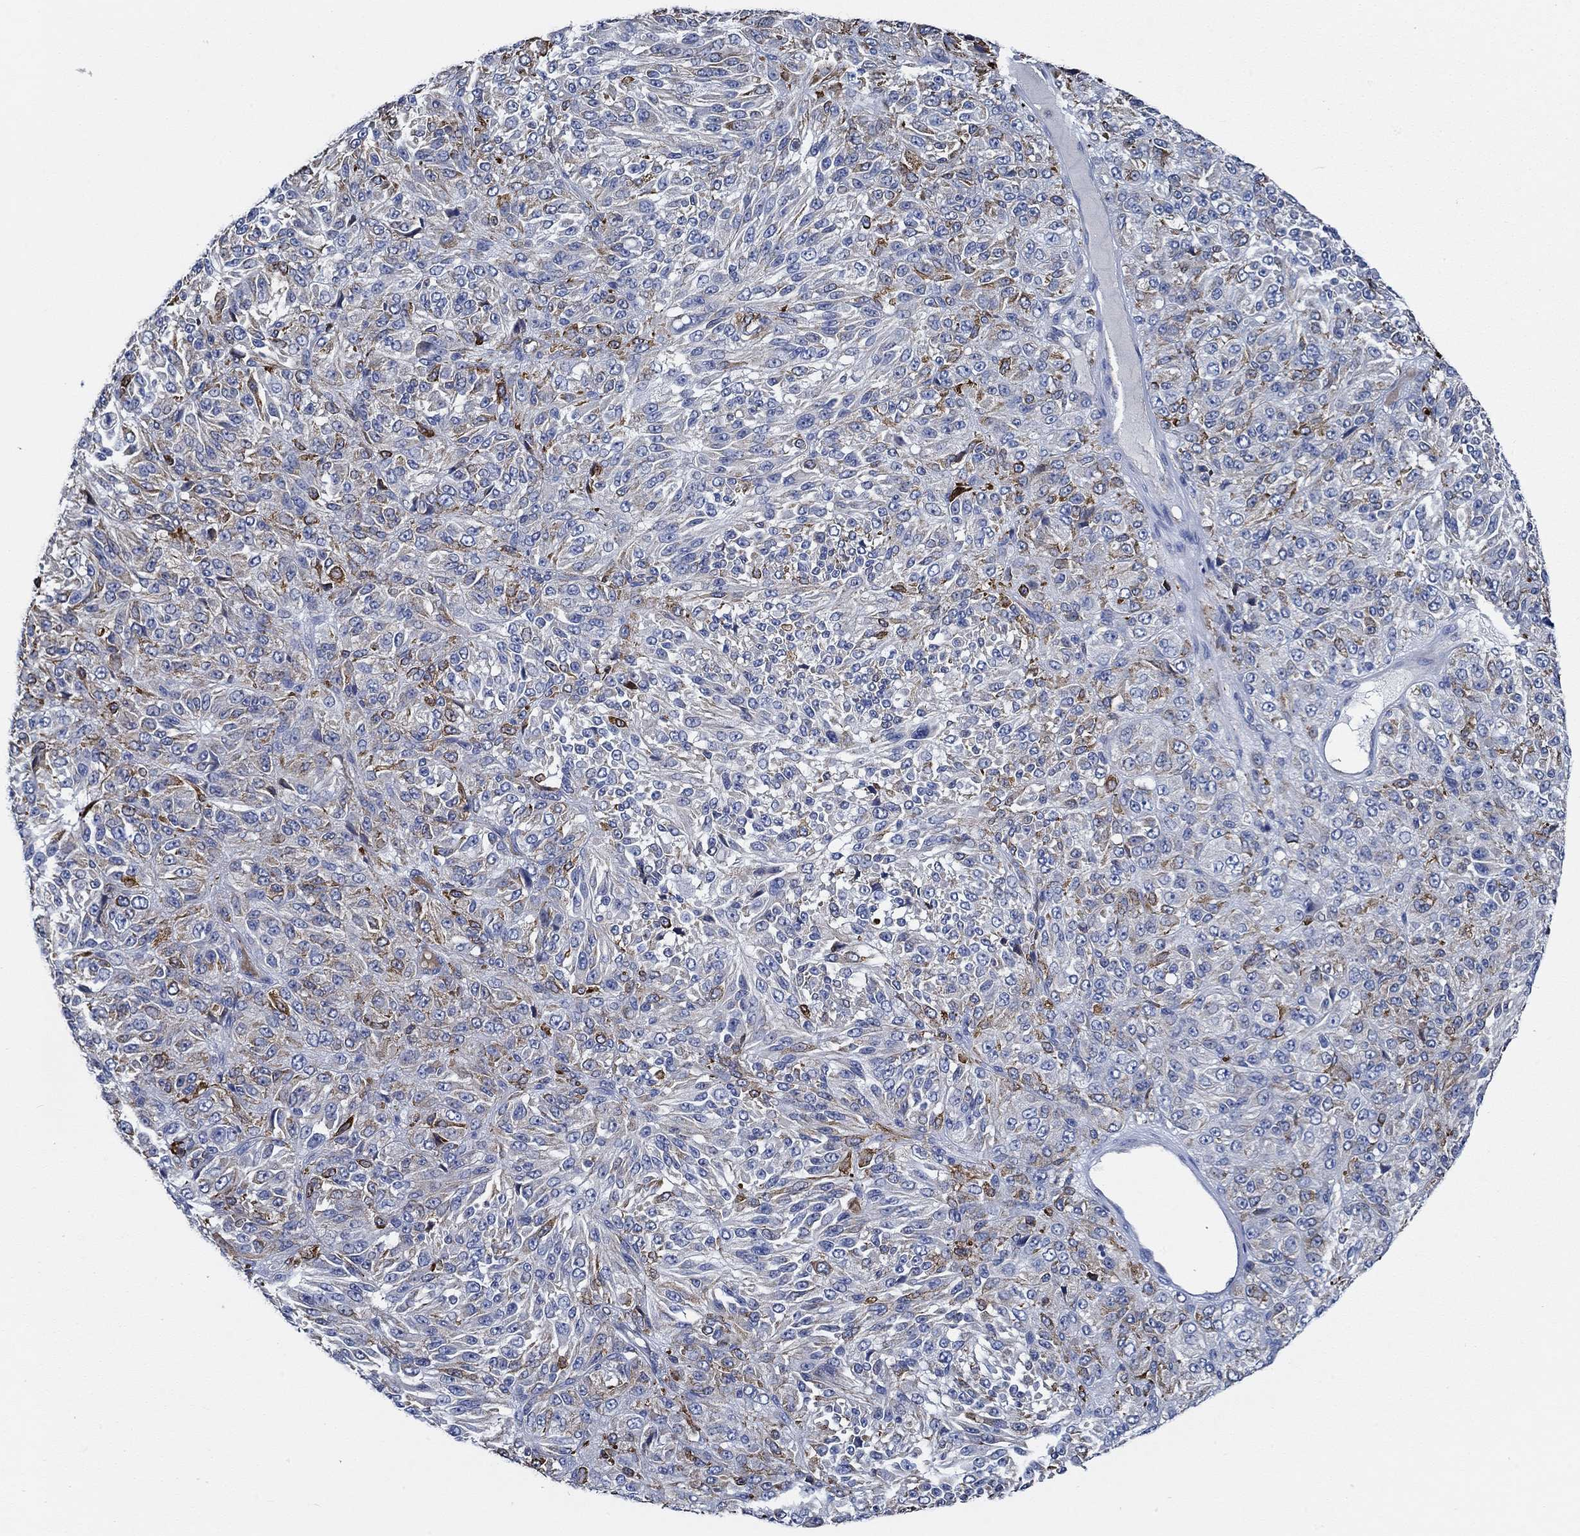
{"staining": {"intensity": "strong", "quantity": "<25%", "location": "cytoplasmic/membranous"}, "tissue": "melanoma", "cell_type": "Tumor cells", "image_type": "cancer", "snomed": [{"axis": "morphology", "description": "Malignant melanoma, Metastatic site"}, {"axis": "topography", "description": "Brain"}], "caption": "Immunohistochemistry (IHC) (DAB (3,3'-diaminobenzidine)) staining of malignant melanoma (metastatic site) reveals strong cytoplasmic/membranous protein staining in approximately <25% of tumor cells. (DAB (3,3'-diaminobenzidine) = brown stain, brightfield microscopy at high magnification).", "gene": "HECW2", "patient": {"sex": "female", "age": 56}}